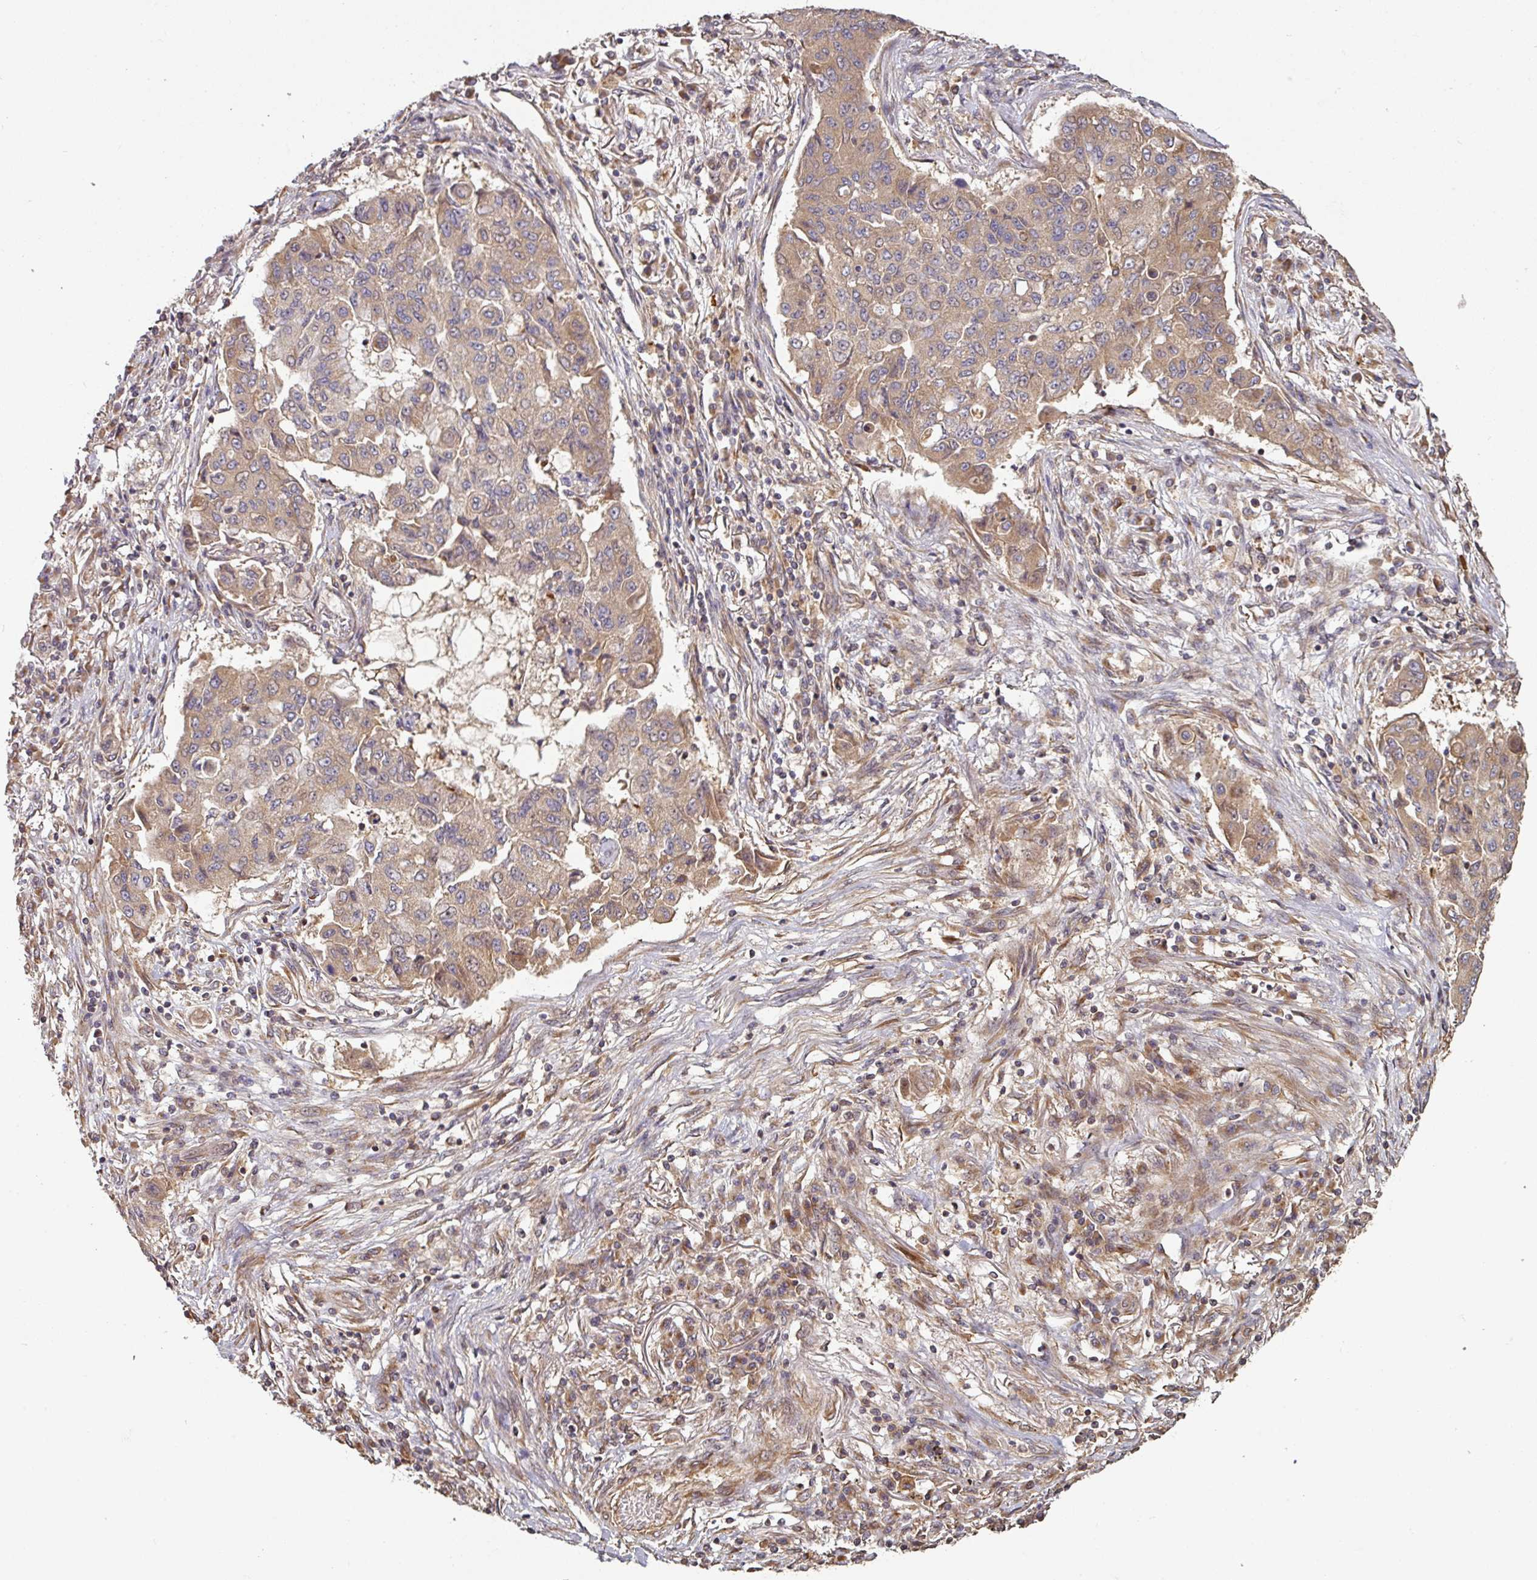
{"staining": {"intensity": "weak", "quantity": ">75%", "location": "cytoplasmic/membranous"}, "tissue": "lung cancer", "cell_type": "Tumor cells", "image_type": "cancer", "snomed": [{"axis": "morphology", "description": "Squamous cell carcinoma, NOS"}, {"axis": "topography", "description": "Lung"}], "caption": "Immunohistochemistry (IHC) of human lung cancer (squamous cell carcinoma) reveals low levels of weak cytoplasmic/membranous expression in approximately >75% of tumor cells.", "gene": "SIK1", "patient": {"sex": "male", "age": 74}}